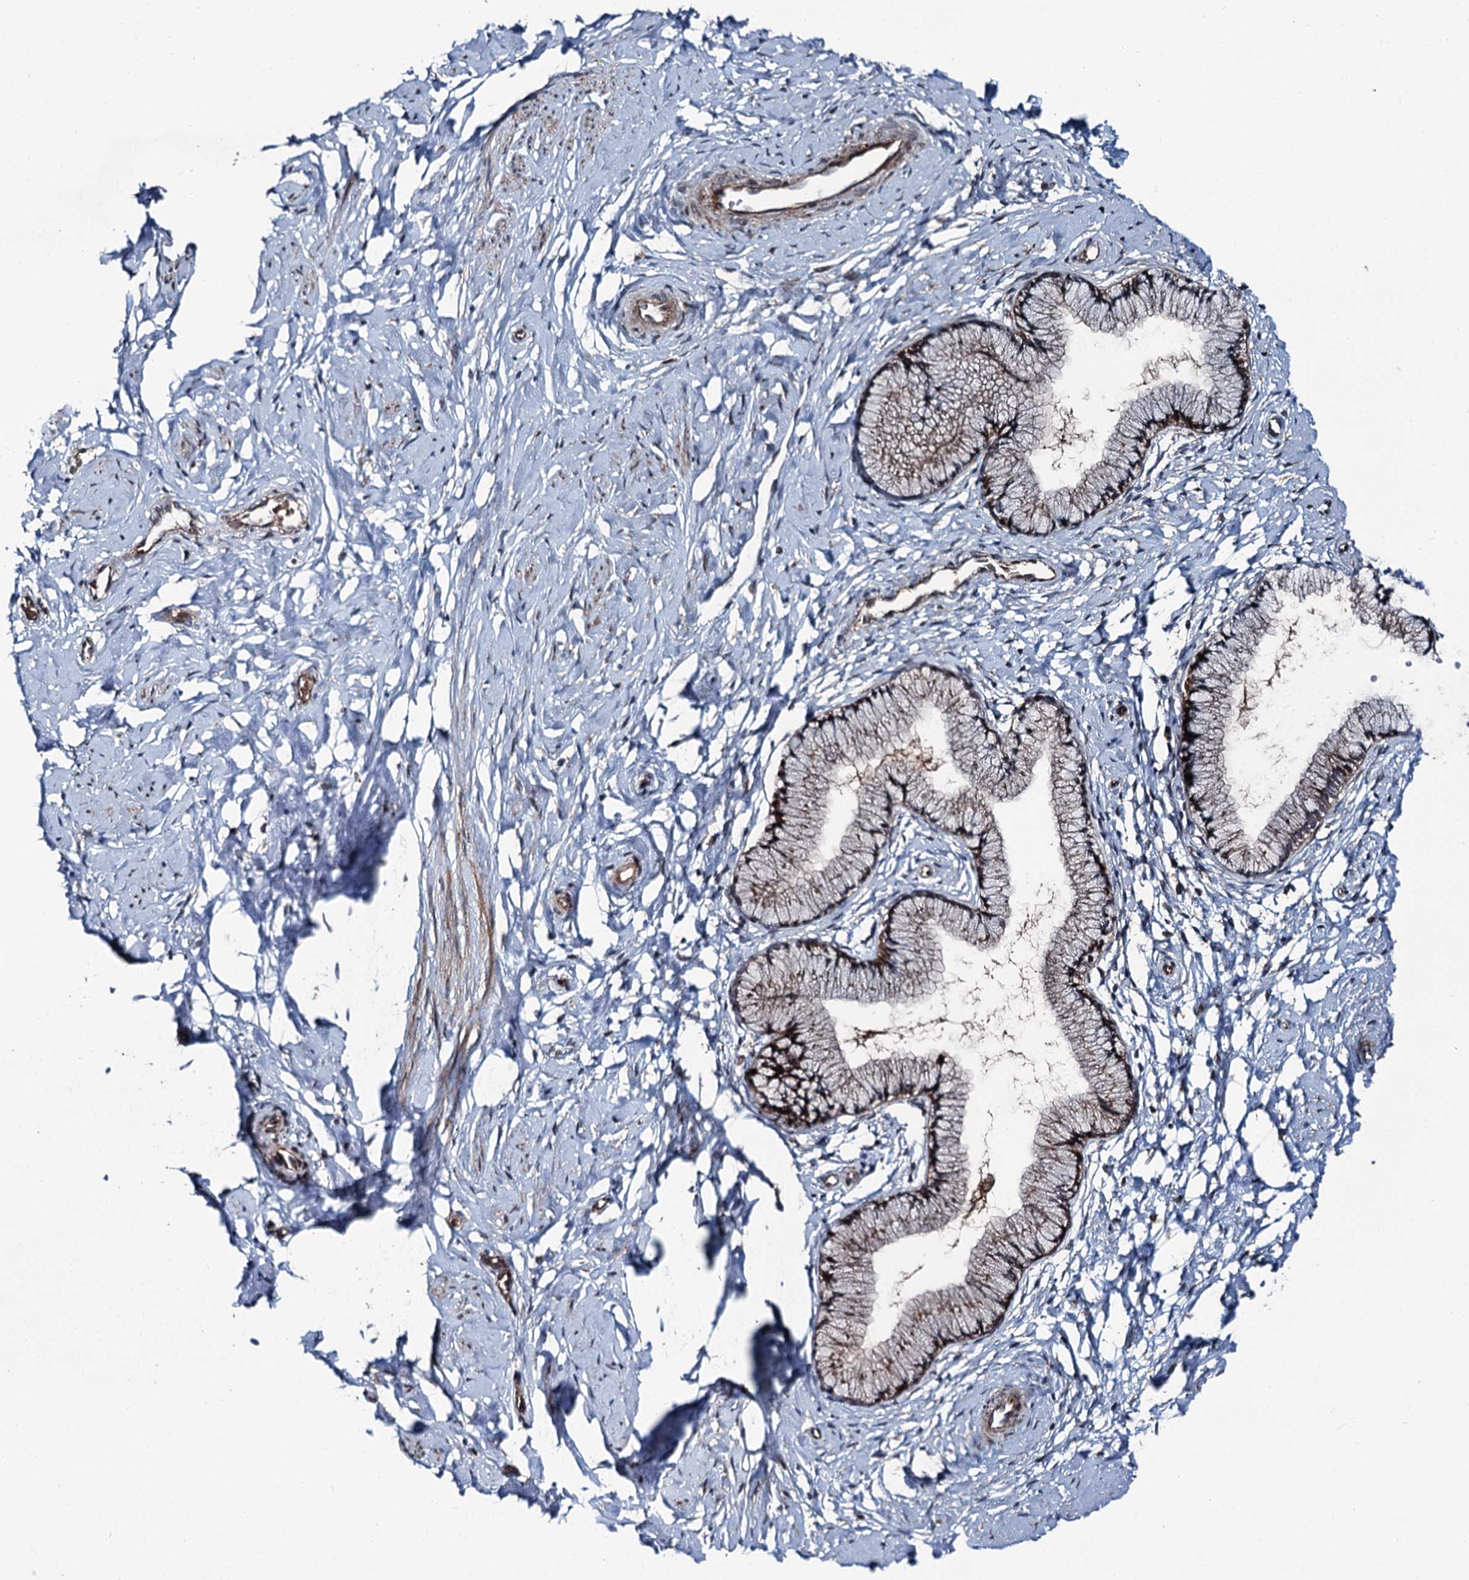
{"staining": {"intensity": "weak", "quantity": ">75%", "location": "cytoplasmic/membranous"}, "tissue": "cervix", "cell_type": "Glandular cells", "image_type": "normal", "snomed": [{"axis": "morphology", "description": "Normal tissue, NOS"}, {"axis": "topography", "description": "Cervix"}], "caption": "Protein expression analysis of benign cervix reveals weak cytoplasmic/membranous positivity in about >75% of glandular cells. Immunohistochemistry stains the protein in brown and the nuclei are stained blue.", "gene": "POLR1D", "patient": {"sex": "female", "age": 33}}